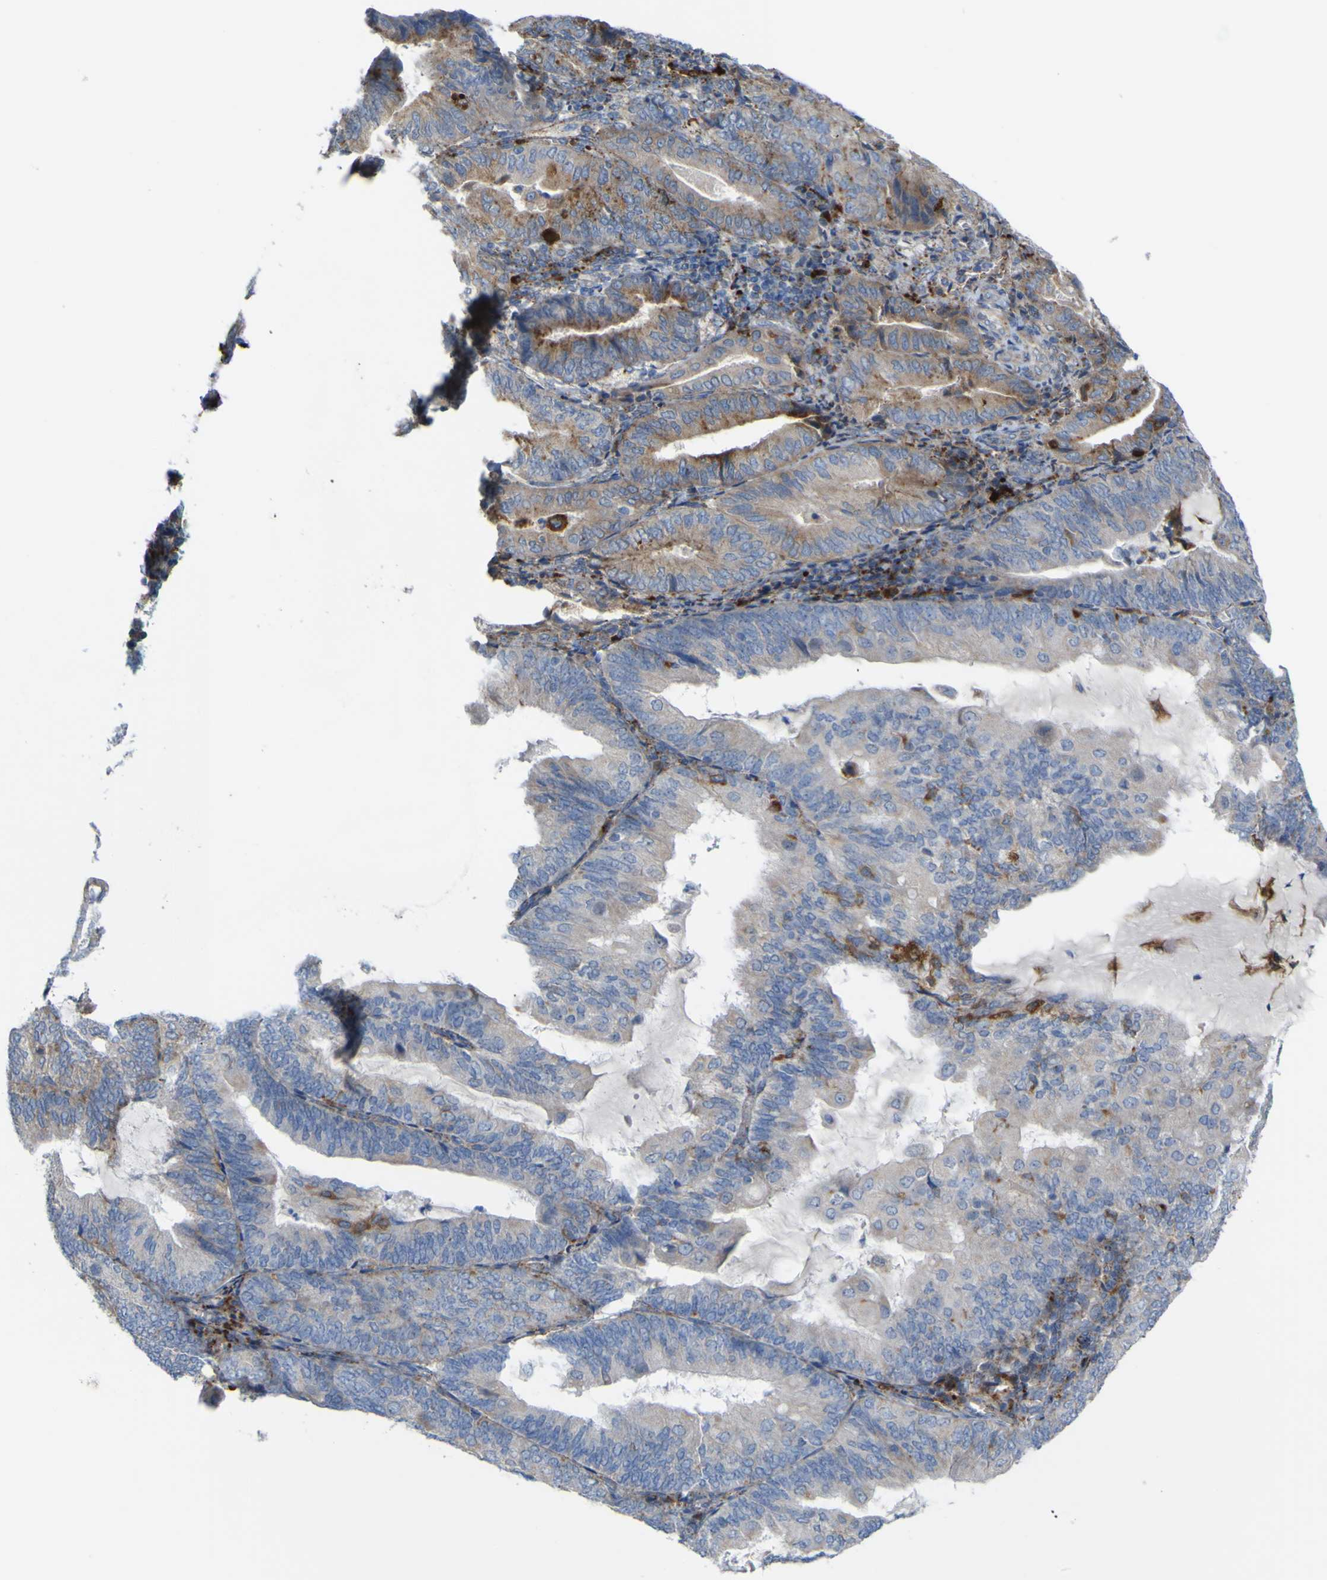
{"staining": {"intensity": "moderate", "quantity": "<25%", "location": "cytoplasmic/membranous"}, "tissue": "endometrial cancer", "cell_type": "Tumor cells", "image_type": "cancer", "snomed": [{"axis": "morphology", "description": "Adenocarcinoma, NOS"}, {"axis": "topography", "description": "Endometrium"}], "caption": "Endometrial cancer stained with a brown dye exhibits moderate cytoplasmic/membranous positive expression in about <25% of tumor cells.", "gene": "PLD3", "patient": {"sex": "female", "age": 81}}